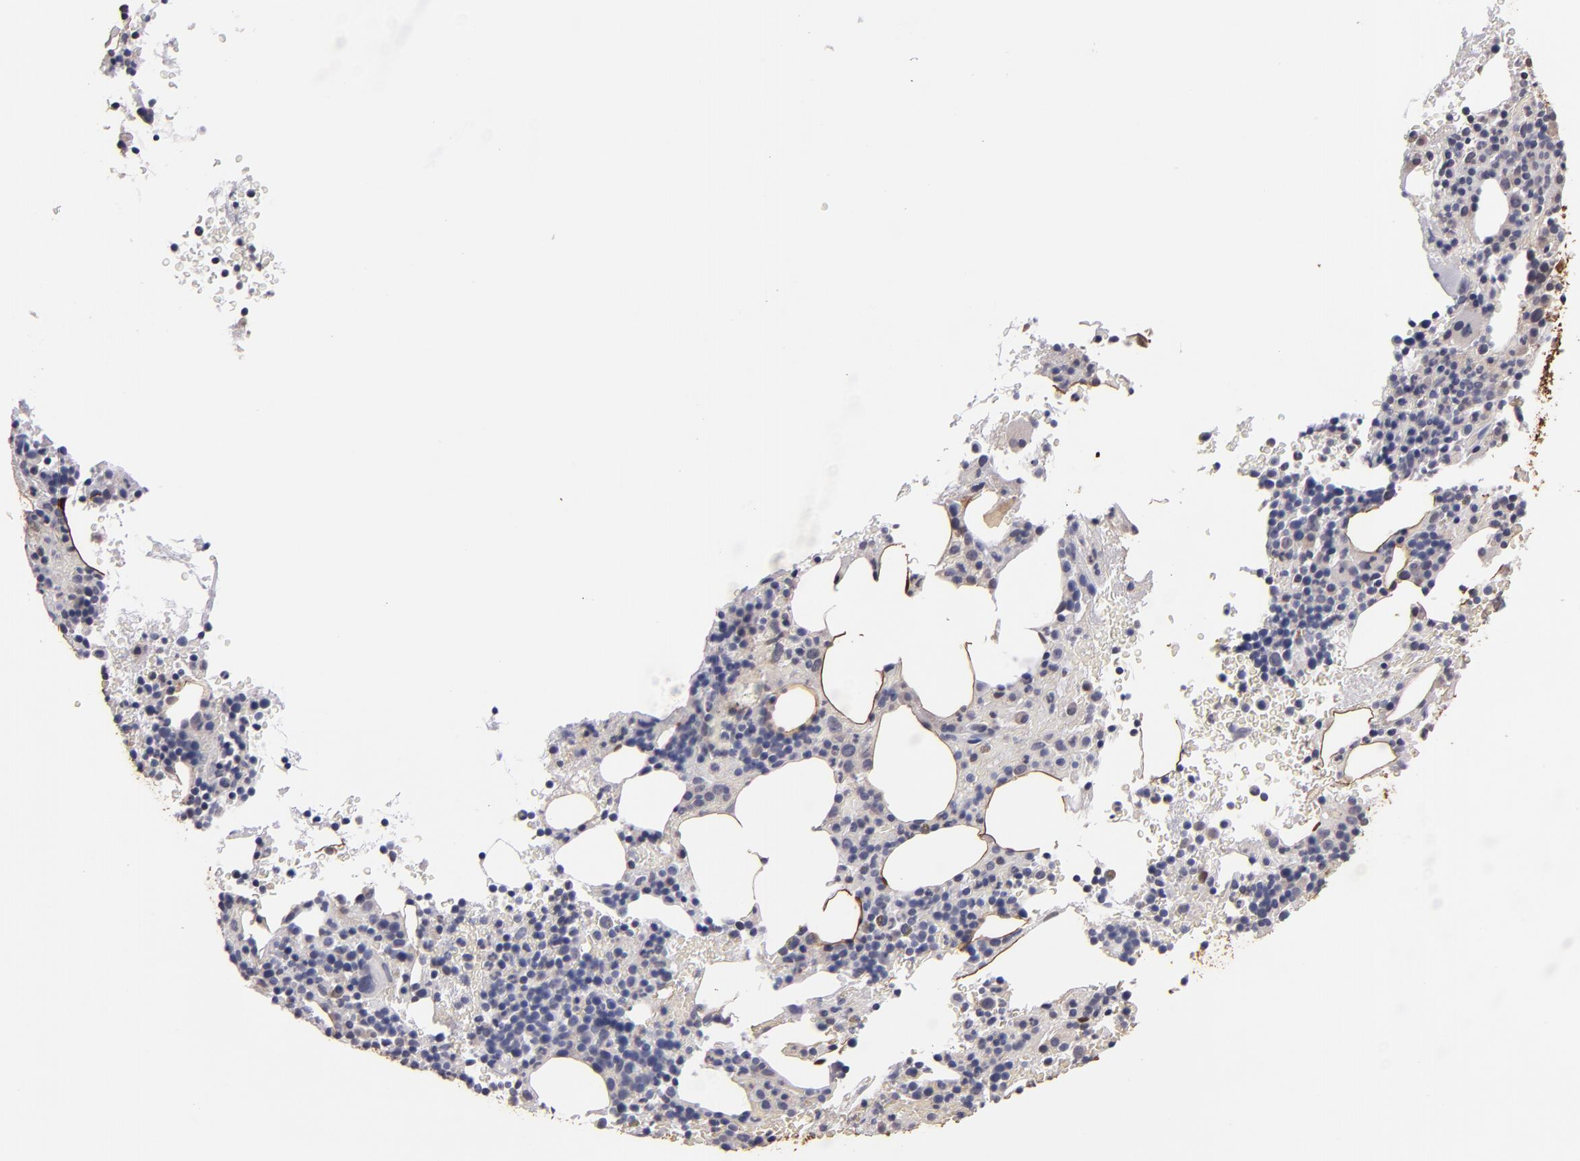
{"staining": {"intensity": "weak", "quantity": "<25%", "location": "cytoplasmic/membranous,nuclear"}, "tissue": "bone marrow", "cell_type": "Hematopoietic cells", "image_type": "normal", "snomed": [{"axis": "morphology", "description": "Normal tissue, NOS"}, {"axis": "topography", "description": "Bone marrow"}], "caption": "Human bone marrow stained for a protein using immunohistochemistry exhibits no expression in hematopoietic cells.", "gene": "S100A1", "patient": {"sex": "male", "age": 86}}